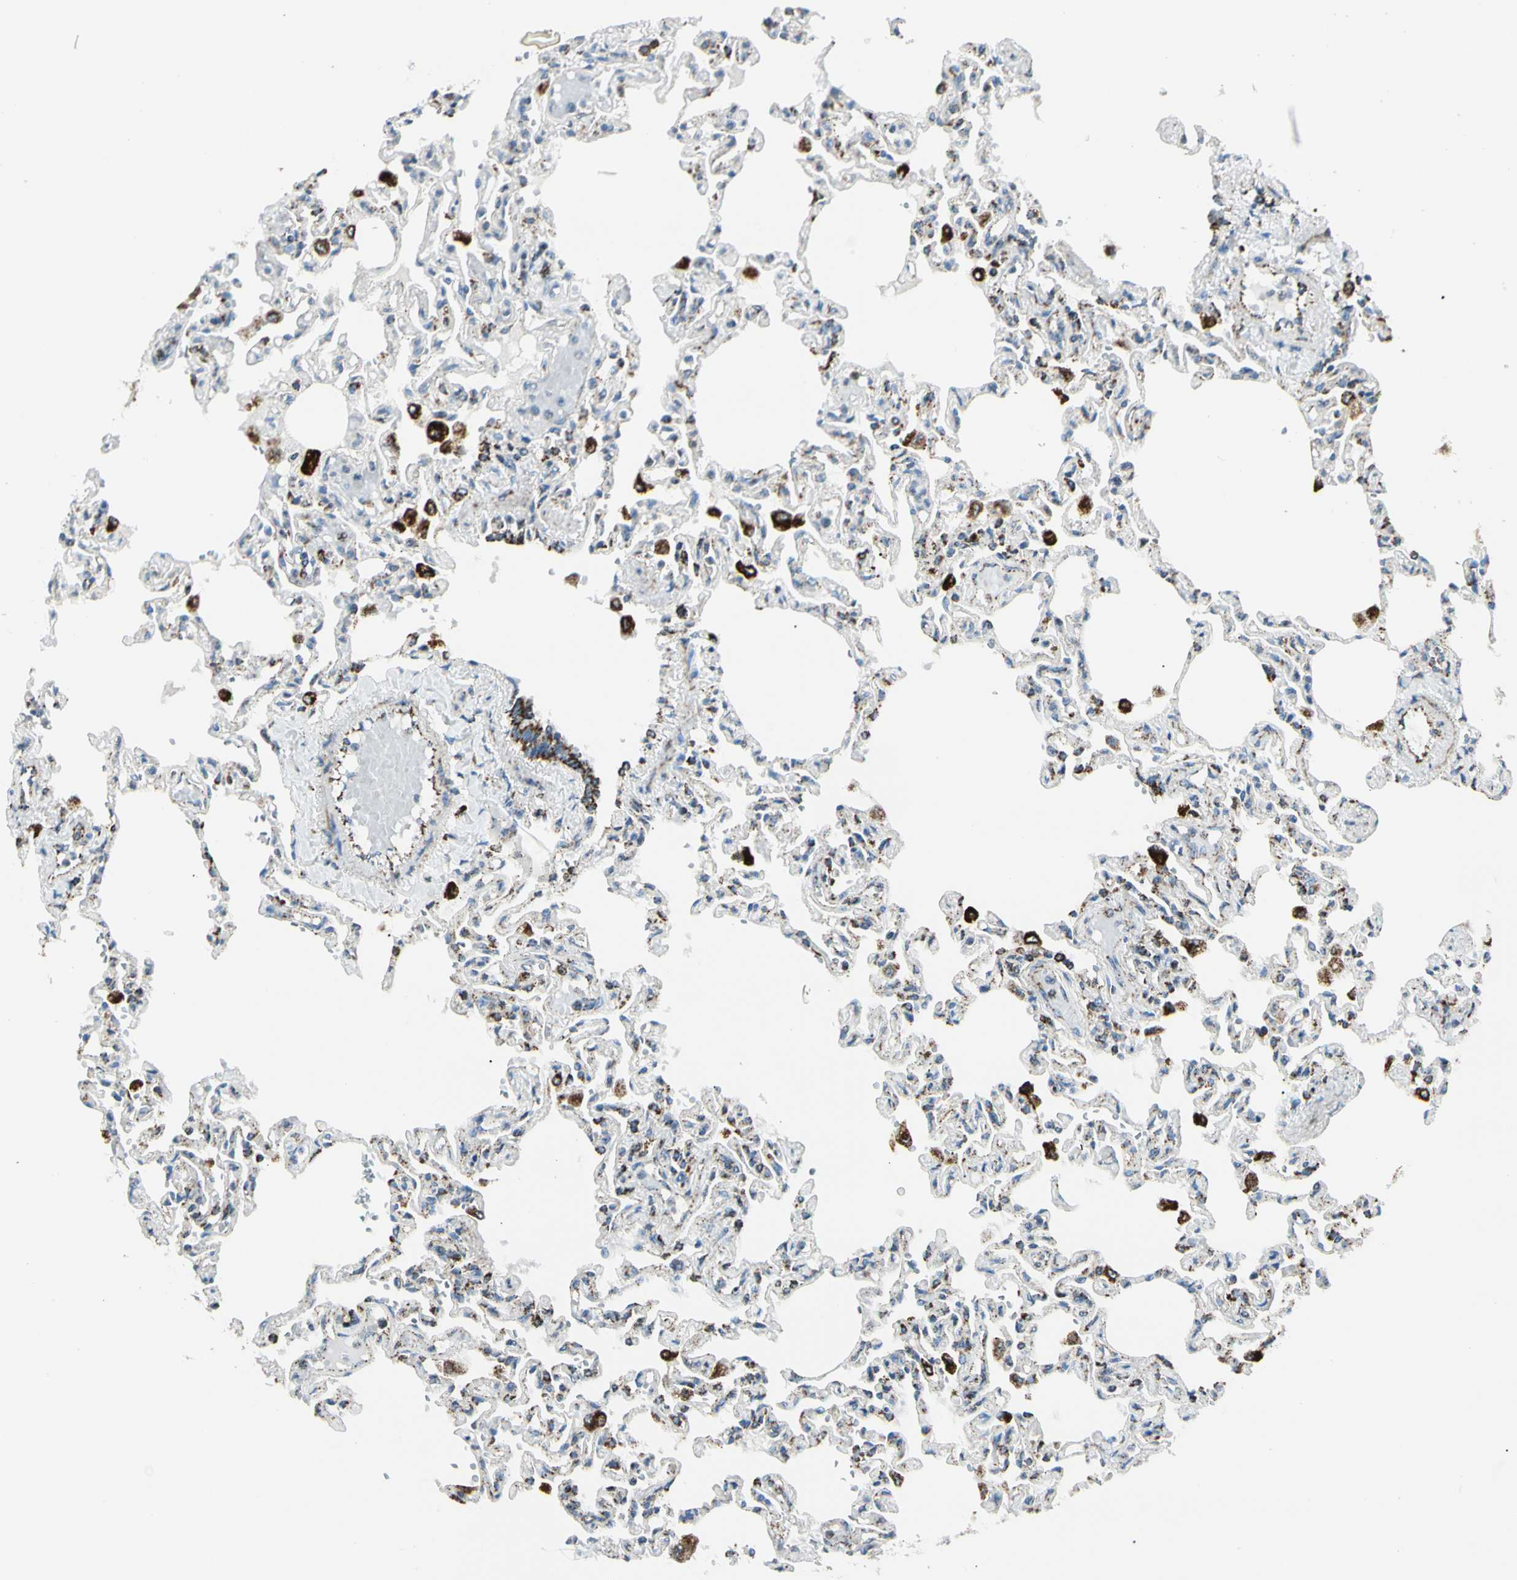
{"staining": {"intensity": "moderate", "quantity": "<25%", "location": "cytoplasmic/membranous"}, "tissue": "lung", "cell_type": "Alveolar cells", "image_type": "normal", "snomed": [{"axis": "morphology", "description": "Normal tissue, NOS"}, {"axis": "topography", "description": "Lung"}], "caption": "Approximately <25% of alveolar cells in normal lung reveal moderate cytoplasmic/membranous protein staining as visualized by brown immunohistochemical staining.", "gene": "ME2", "patient": {"sex": "male", "age": 21}}